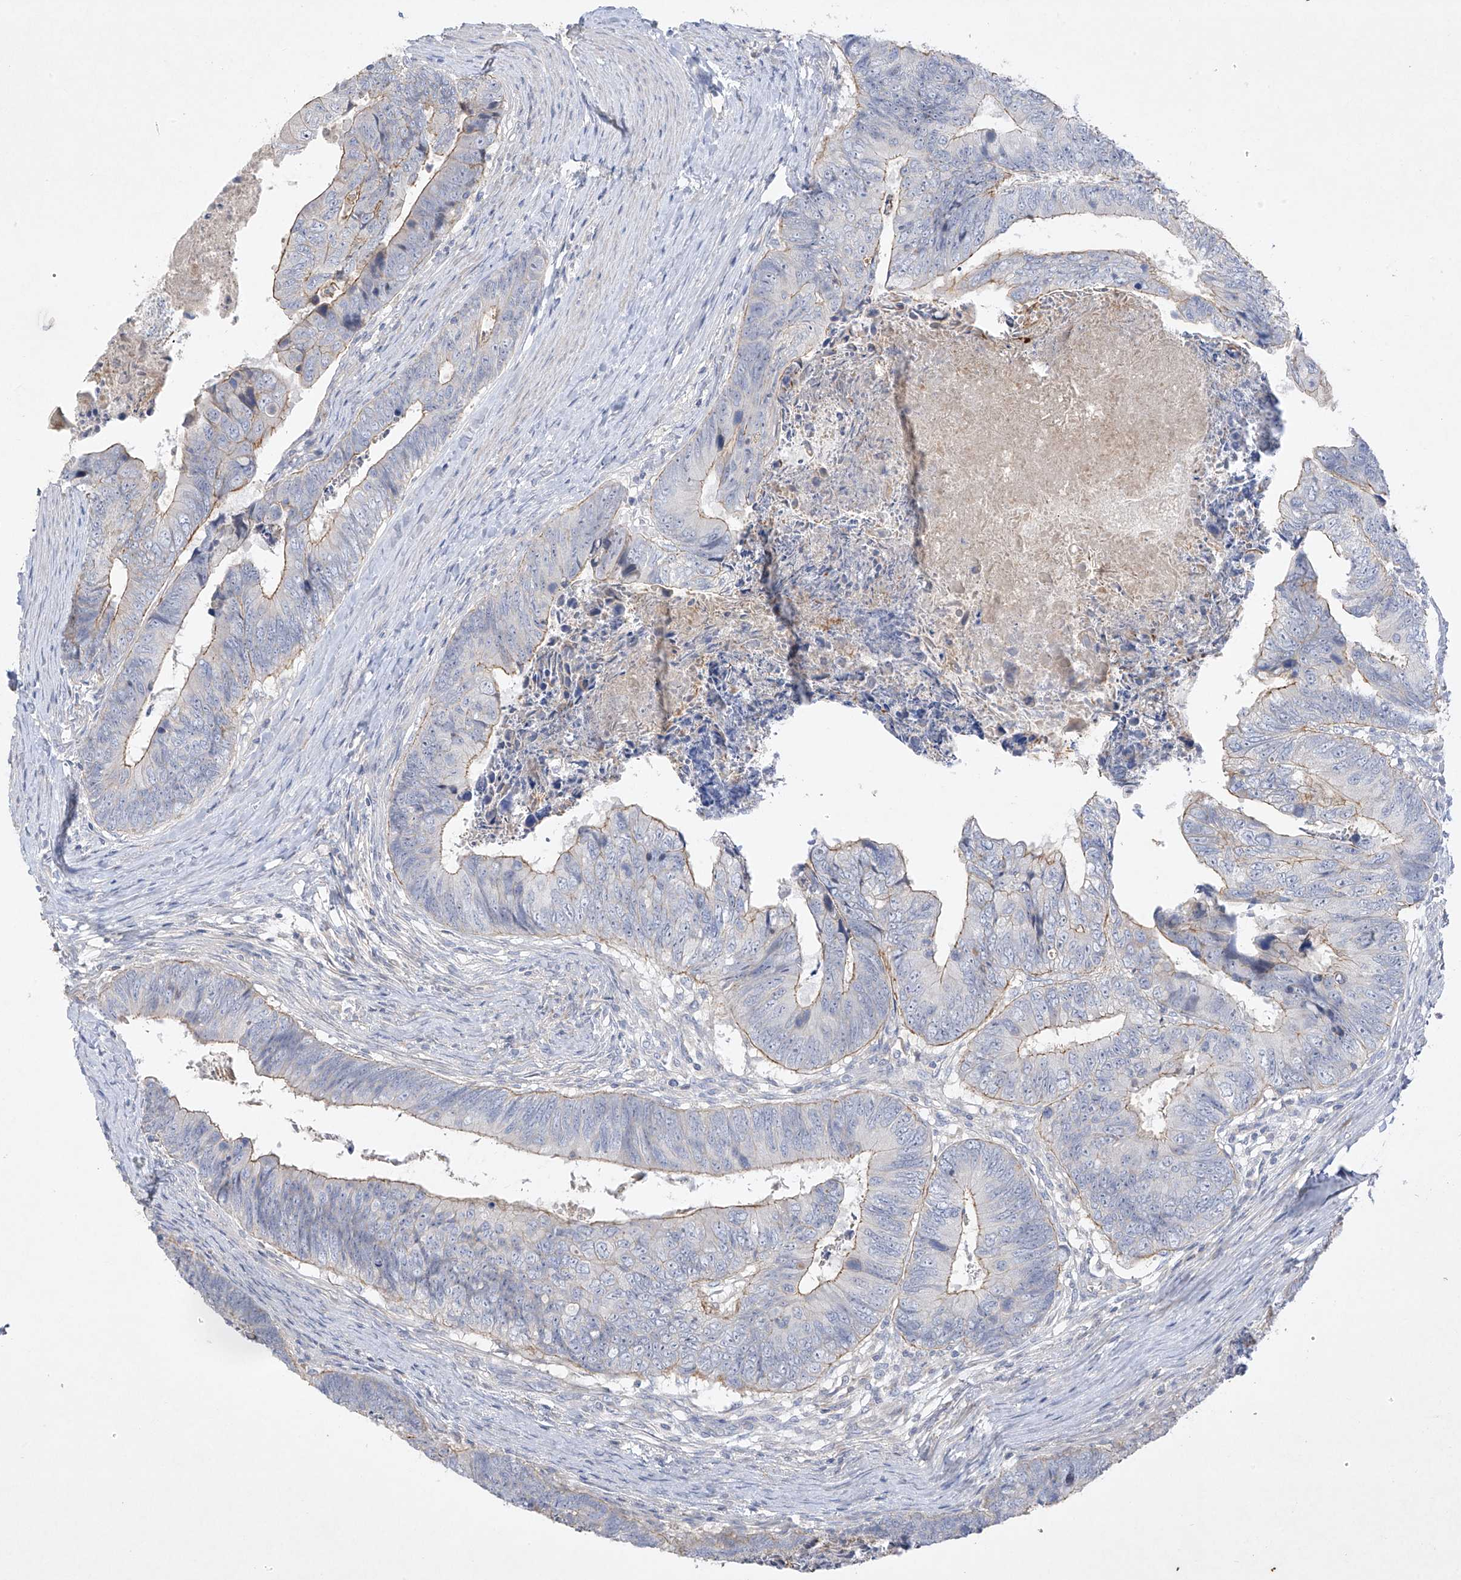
{"staining": {"intensity": "moderate", "quantity": "25%-75%", "location": "cytoplasmic/membranous"}, "tissue": "colorectal cancer", "cell_type": "Tumor cells", "image_type": "cancer", "snomed": [{"axis": "morphology", "description": "Adenocarcinoma, NOS"}, {"axis": "topography", "description": "Colon"}], "caption": "The photomicrograph reveals staining of colorectal adenocarcinoma, revealing moderate cytoplasmic/membranous protein positivity (brown color) within tumor cells.", "gene": "PRSS12", "patient": {"sex": "female", "age": 67}}